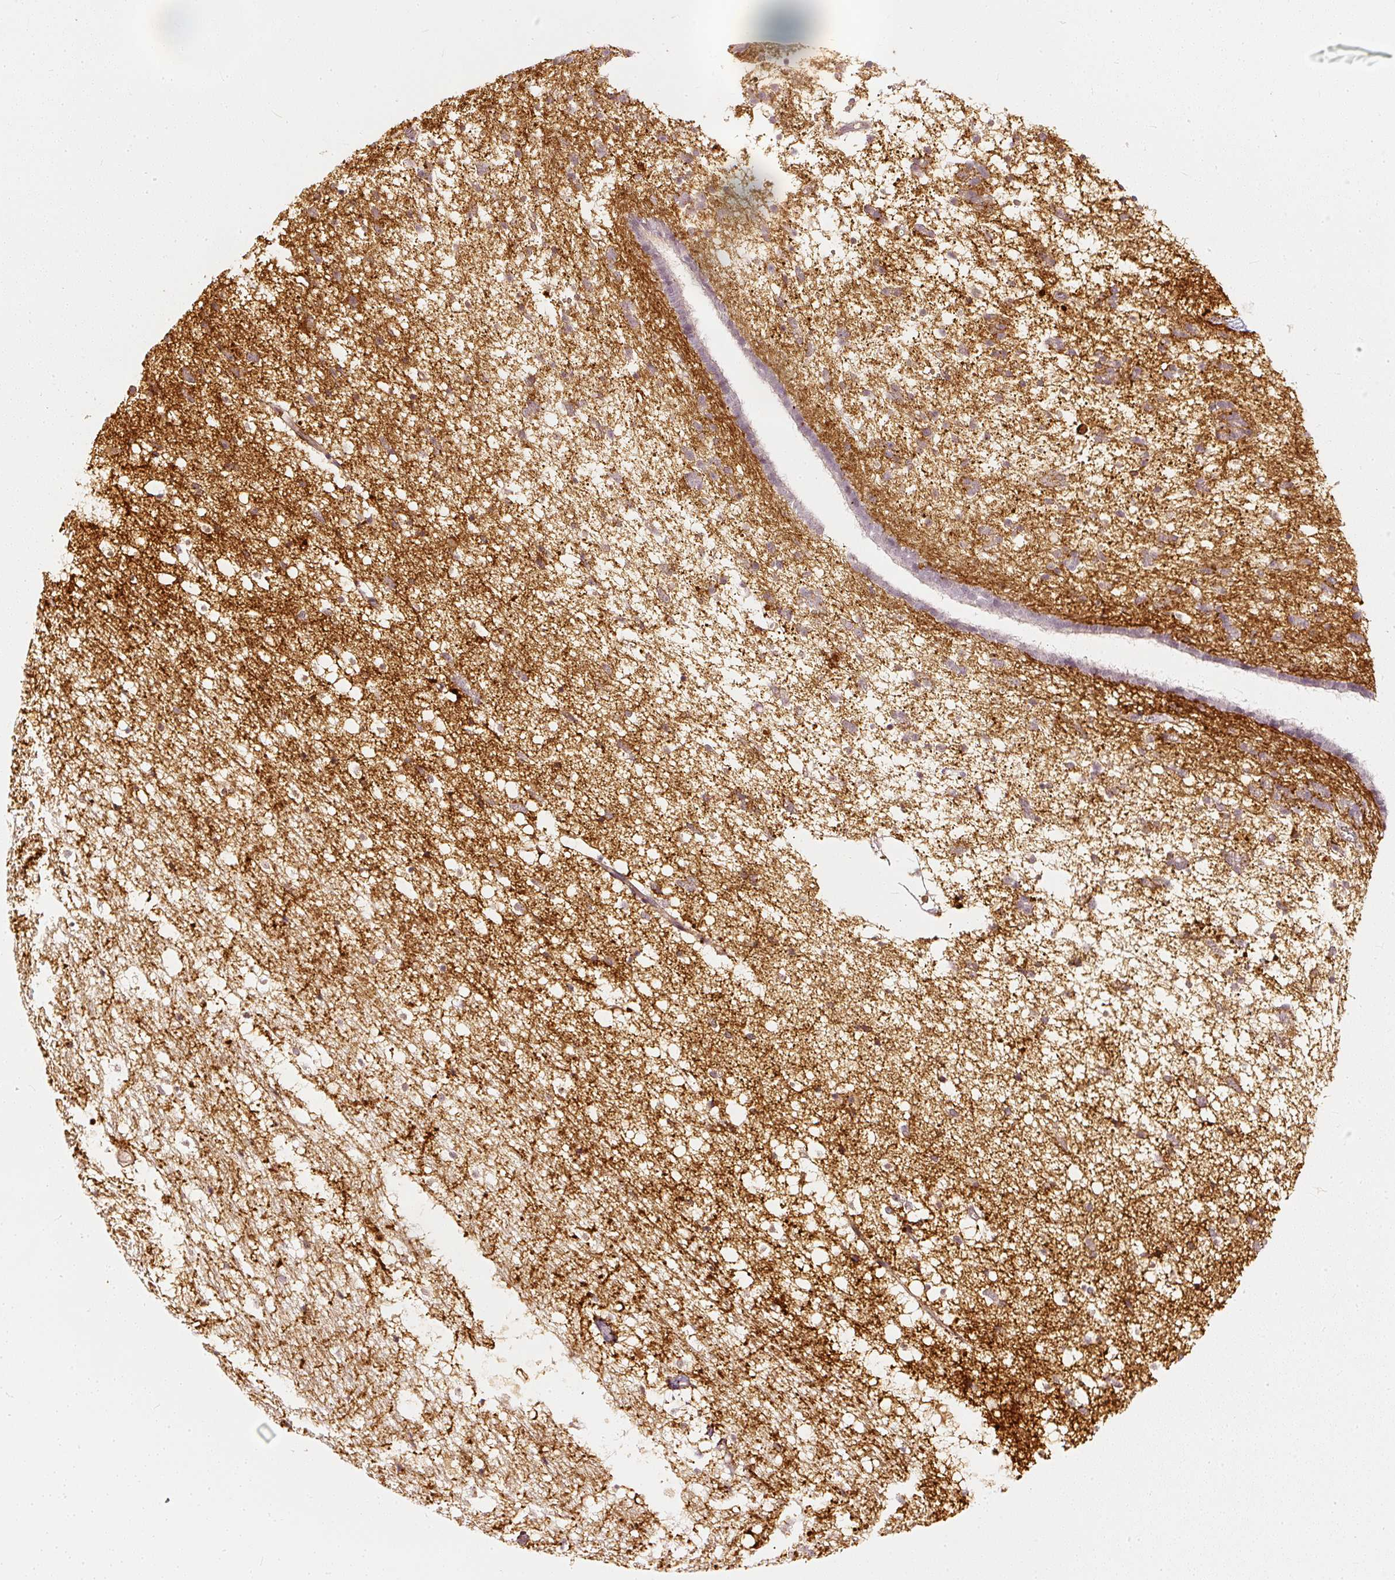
{"staining": {"intensity": "strong", "quantity": "<25%", "location": "cytoplasmic/membranous"}, "tissue": "caudate", "cell_type": "Glial cells", "image_type": "normal", "snomed": [{"axis": "morphology", "description": "Normal tissue, NOS"}, {"axis": "topography", "description": "Lateral ventricle wall"}], "caption": "Immunohistochemistry (IHC) photomicrograph of normal caudate stained for a protein (brown), which shows medium levels of strong cytoplasmic/membranous positivity in approximately <25% of glial cells.", "gene": "DRD2", "patient": {"sex": "male", "age": 37}}